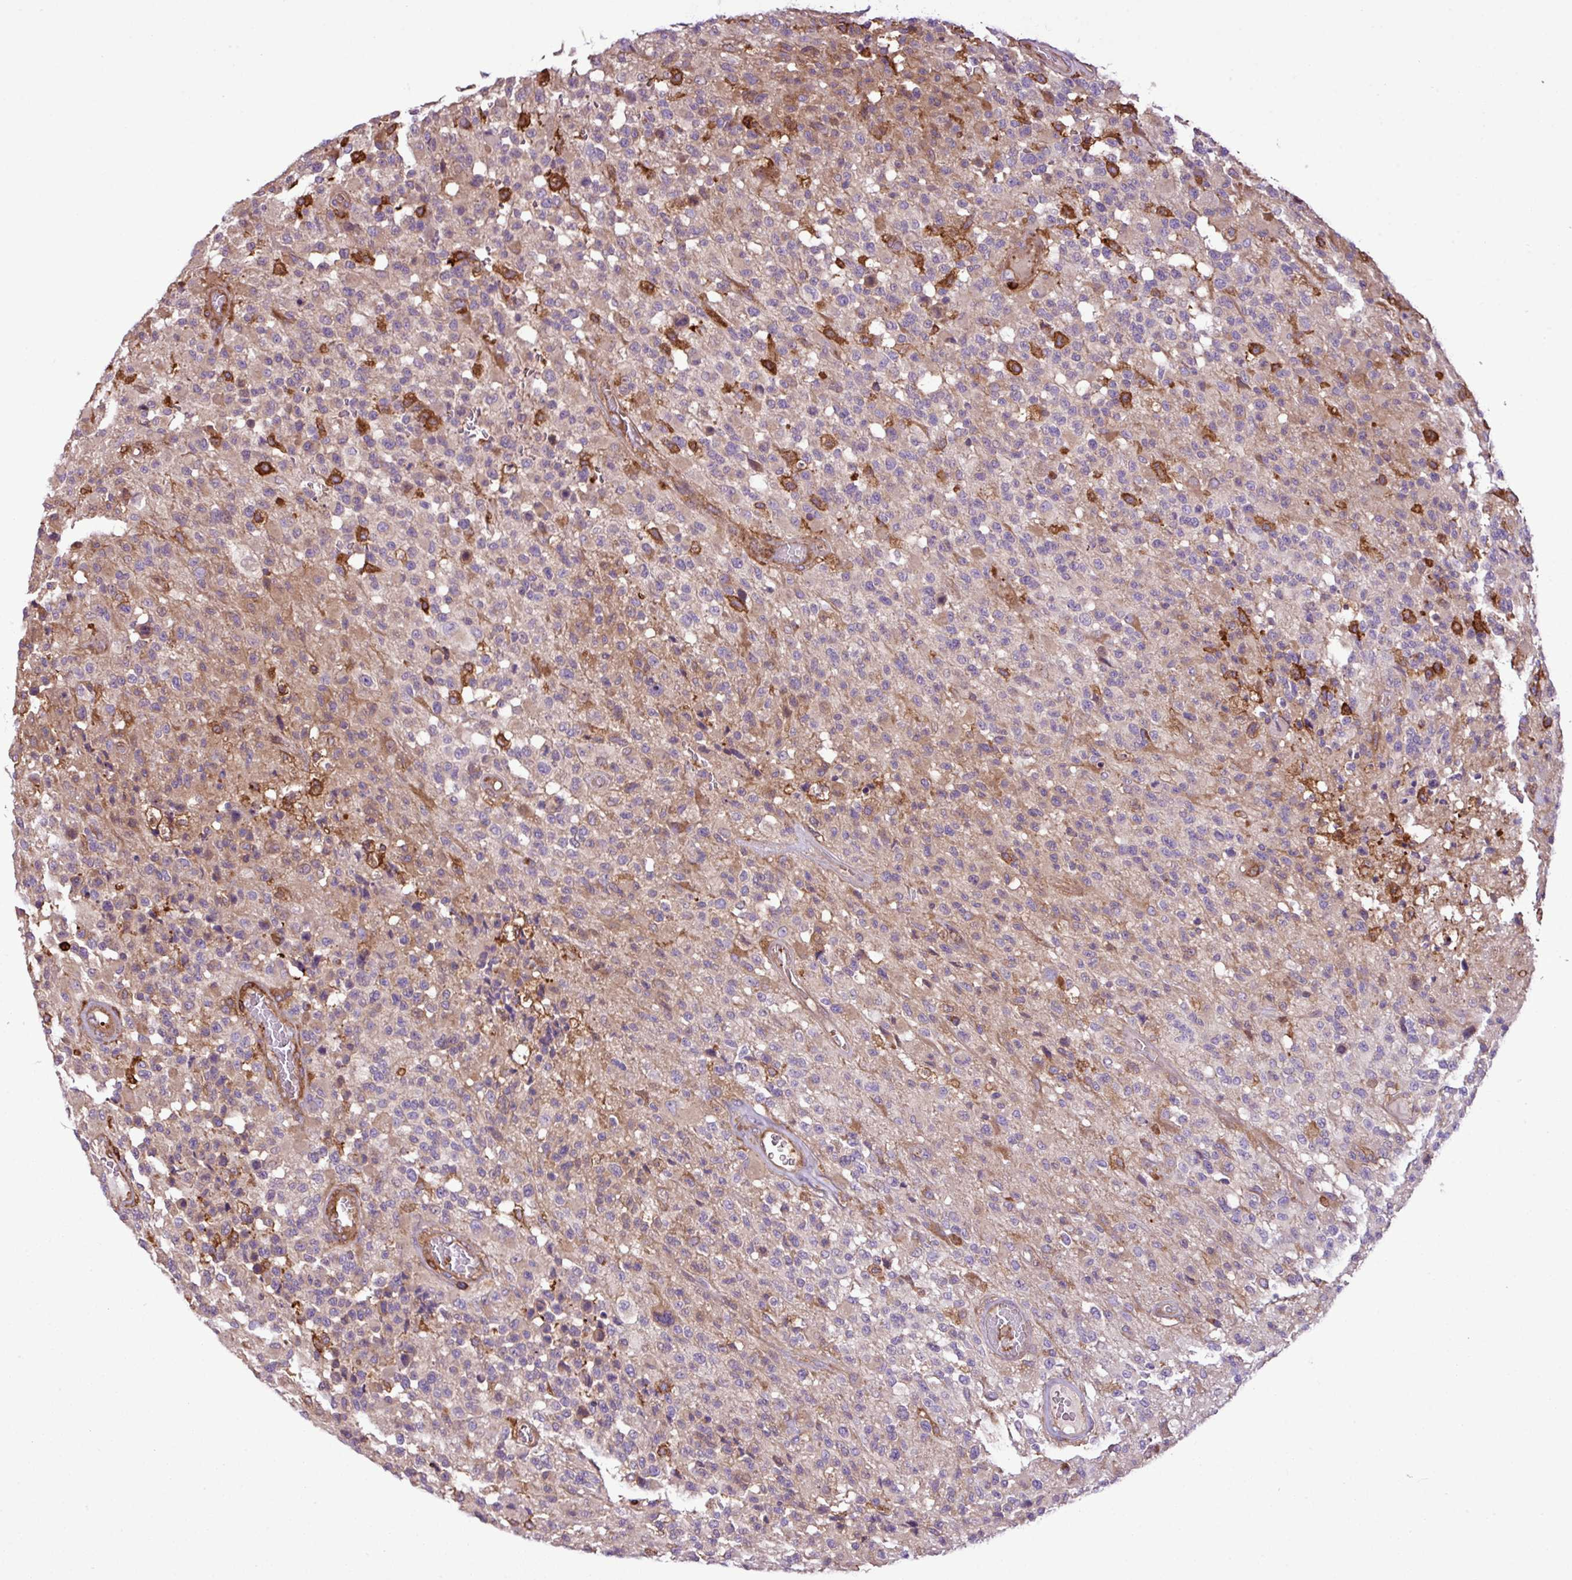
{"staining": {"intensity": "weak", "quantity": "<25%", "location": "cytoplasmic/membranous"}, "tissue": "glioma", "cell_type": "Tumor cells", "image_type": "cancer", "snomed": [{"axis": "morphology", "description": "Glioma, malignant, High grade"}, {"axis": "morphology", "description": "Glioblastoma, NOS"}, {"axis": "topography", "description": "Brain"}], "caption": "Tumor cells show no significant protein expression in malignant glioma (high-grade).", "gene": "PGAP6", "patient": {"sex": "male", "age": 60}}